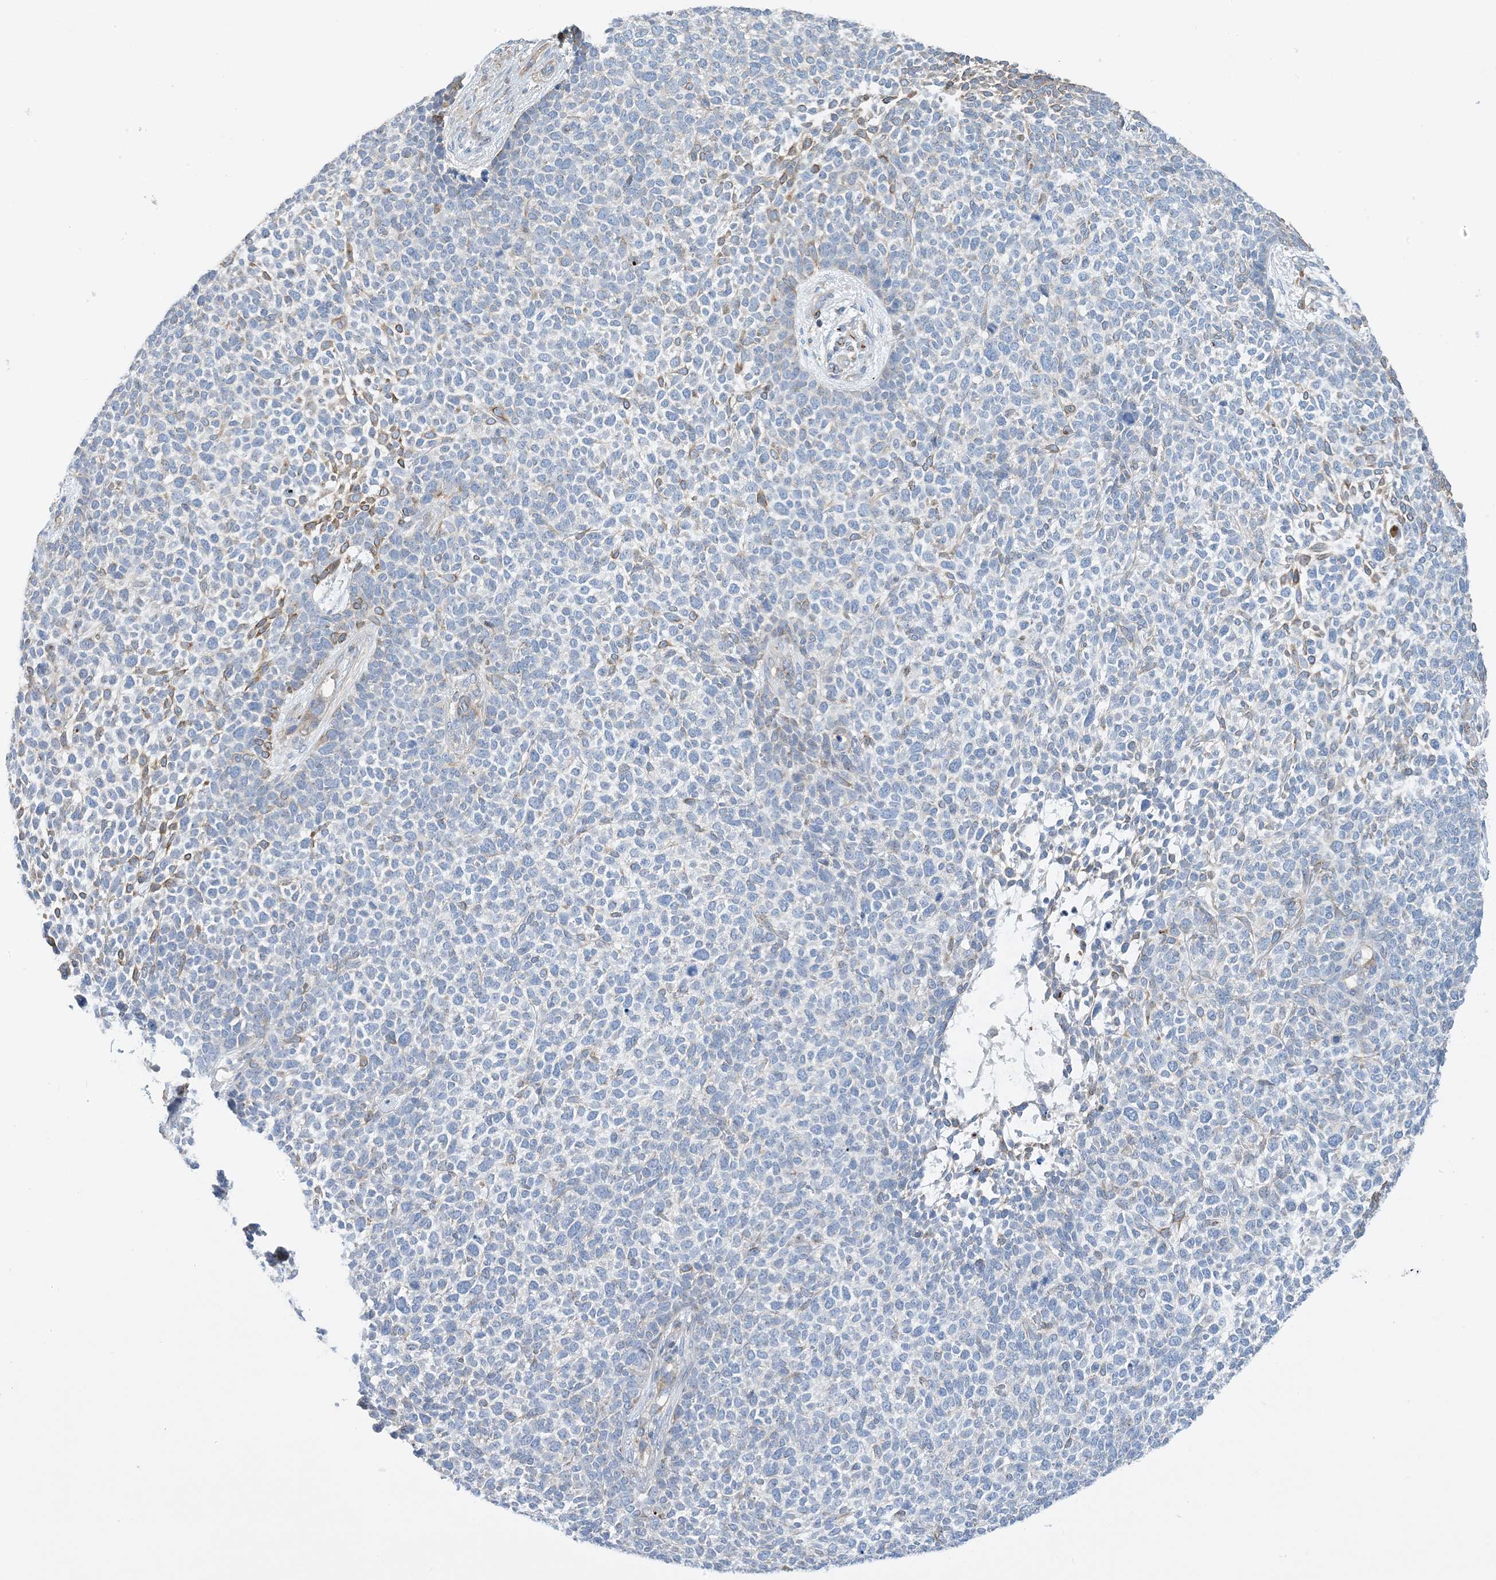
{"staining": {"intensity": "weak", "quantity": "<25%", "location": "cytoplasmic/membranous"}, "tissue": "skin cancer", "cell_type": "Tumor cells", "image_type": "cancer", "snomed": [{"axis": "morphology", "description": "Basal cell carcinoma"}, {"axis": "topography", "description": "Skin"}], "caption": "This is an immunohistochemistry image of human basal cell carcinoma (skin). There is no expression in tumor cells.", "gene": "CALHM5", "patient": {"sex": "female", "age": 84}}